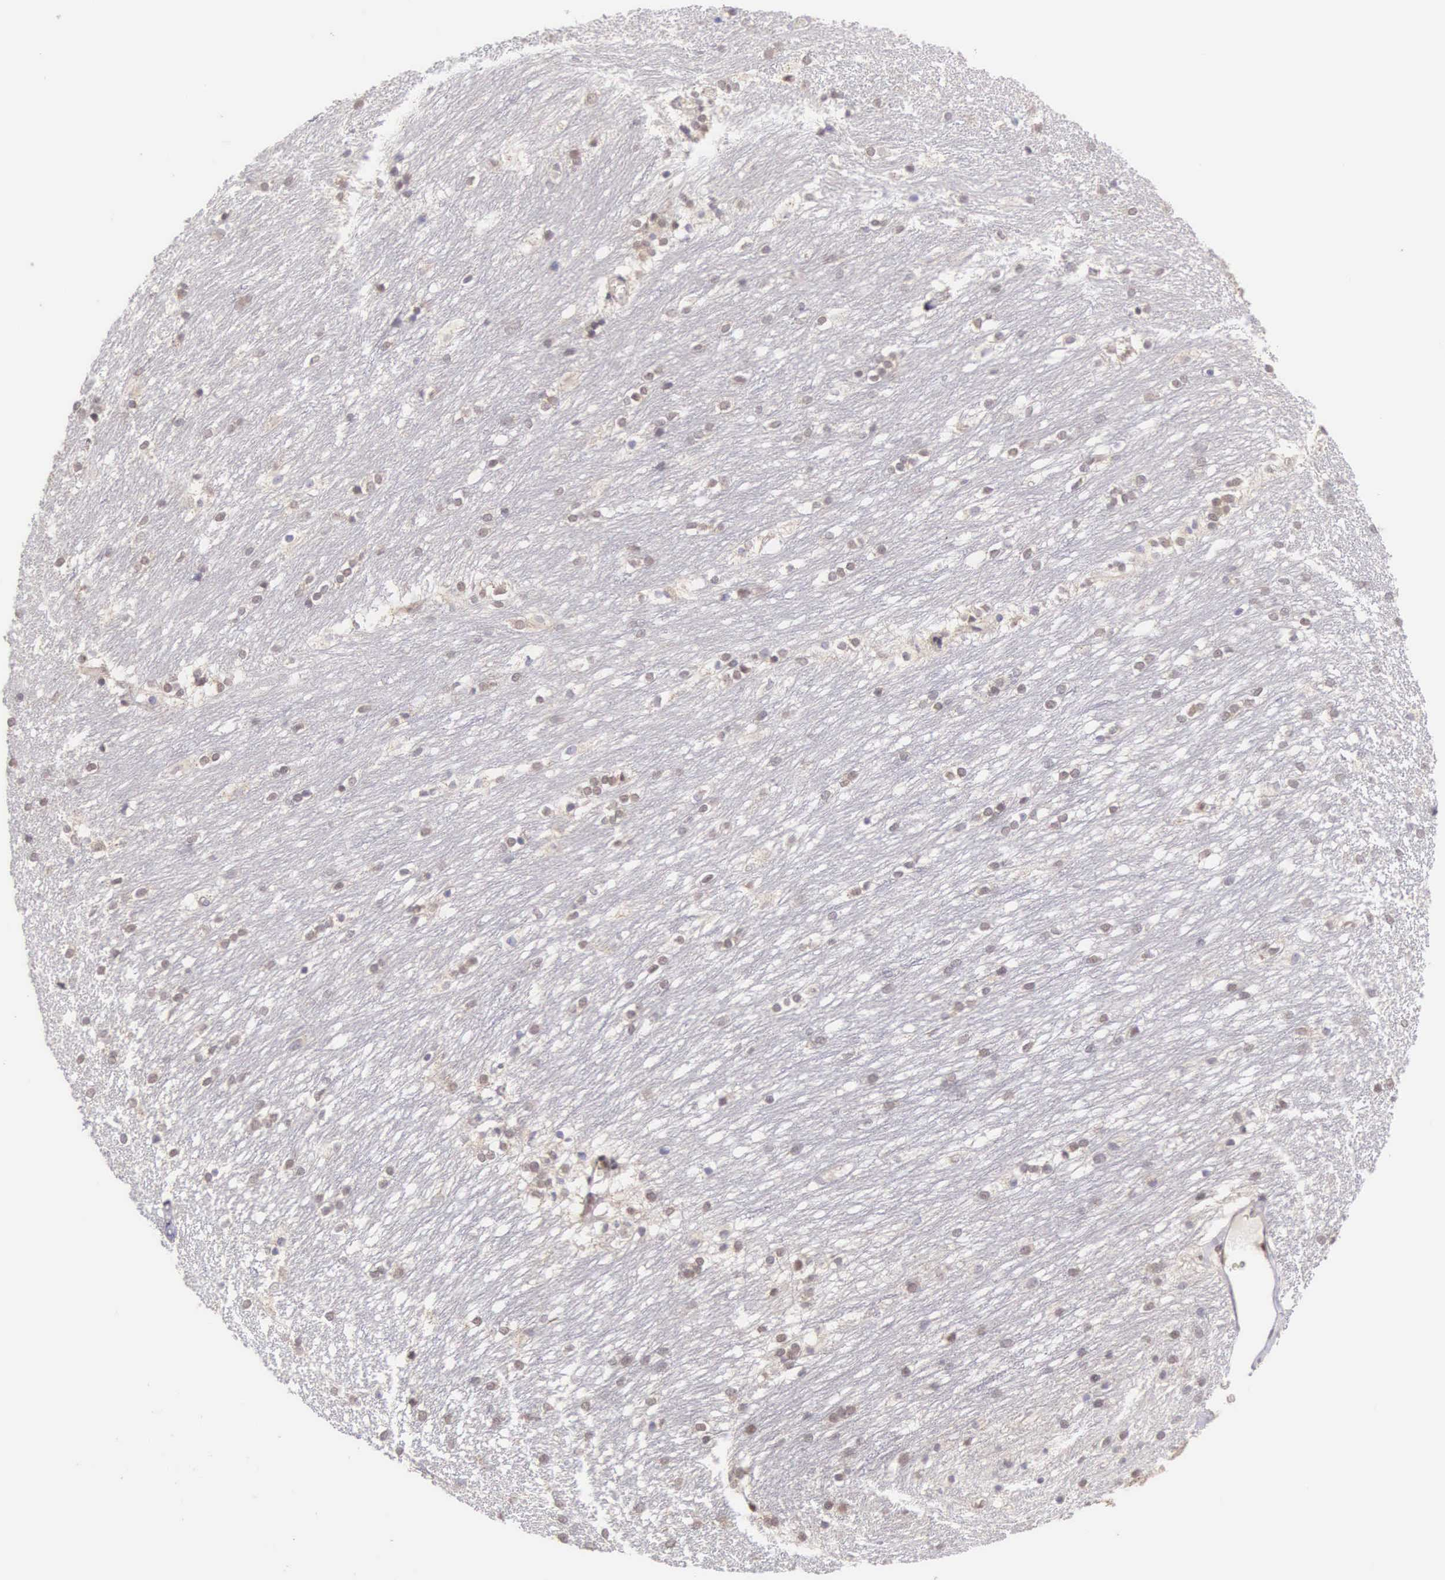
{"staining": {"intensity": "strong", "quantity": "<25%", "location": "nuclear"}, "tissue": "caudate", "cell_type": "Glial cells", "image_type": "normal", "snomed": [{"axis": "morphology", "description": "Normal tissue, NOS"}, {"axis": "topography", "description": "Lateral ventricle wall"}], "caption": "Immunohistochemical staining of normal caudate exhibits strong nuclear protein positivity in about <25% of glial cells.", "gene": "CCDC117", "patient": {"sex": "female", "age": 19}}